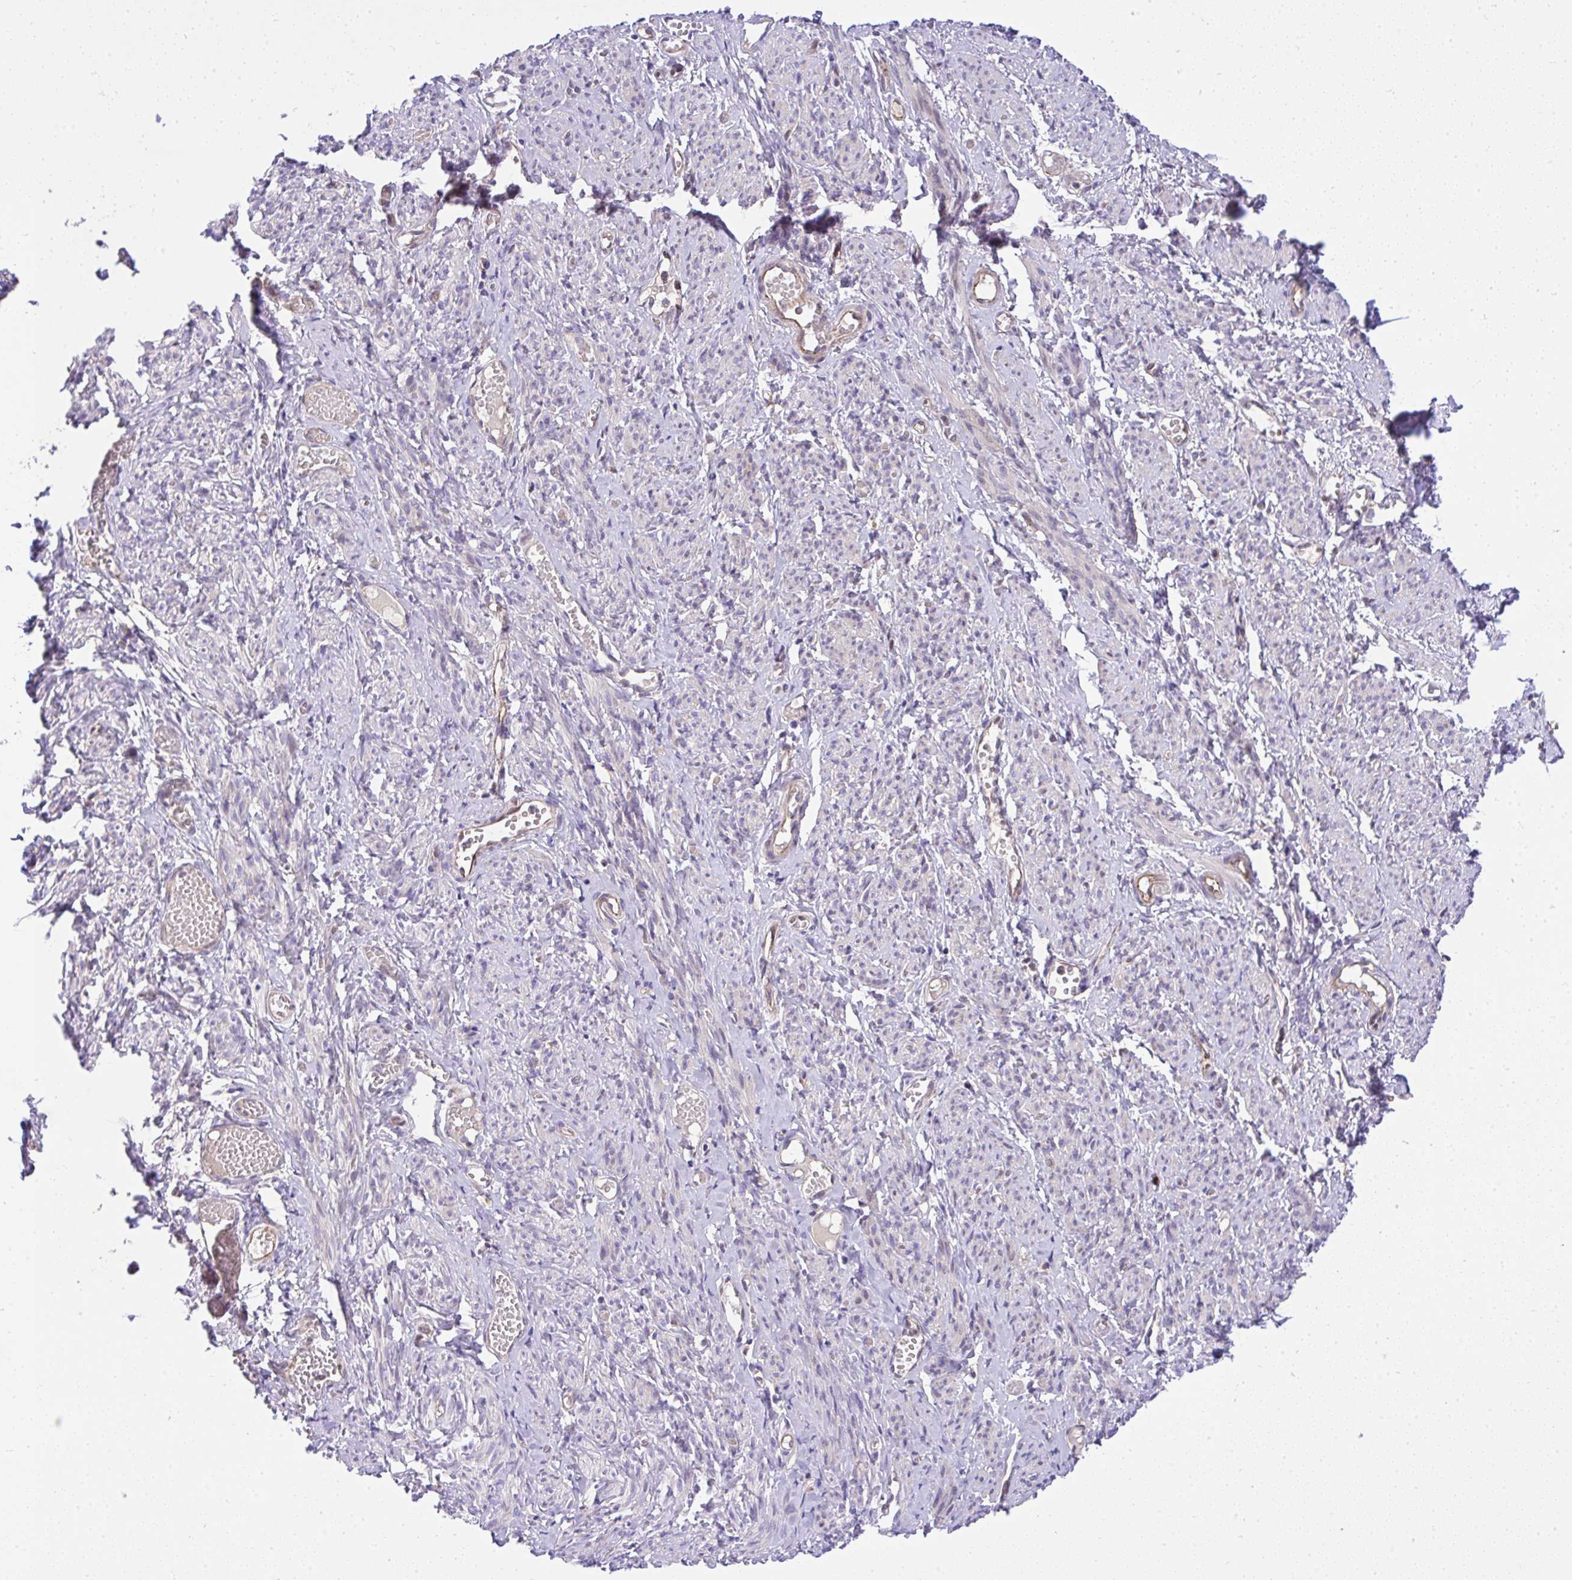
{"staining": {"intensity": "negative", "quantity": "none", "location": "none"}, "tissue": "smooth muscle", "cell_type": "Smooth muscle cells", "image_type": "normal", "snomed": [{"axis": "morphology", "description": "Normal tissue, NOS"}, {"axis": "topography", "description": "Smooth muscle"}], "caption": "This photomicrograph is of benign smooth muscle stained with IHC to label a protein in brown with the nuclei are counter-stained blue. There is no staining in smooth muscle cells. The staining was performed using DAB (3,3'-diaminobenzidine) to visualize the protein expression in brown, while the nuclei were stained in blue with hematoxylin (Magnification: 20x).", "gene": "CHIA", "patient": {"sex": "female", "age": 65}}